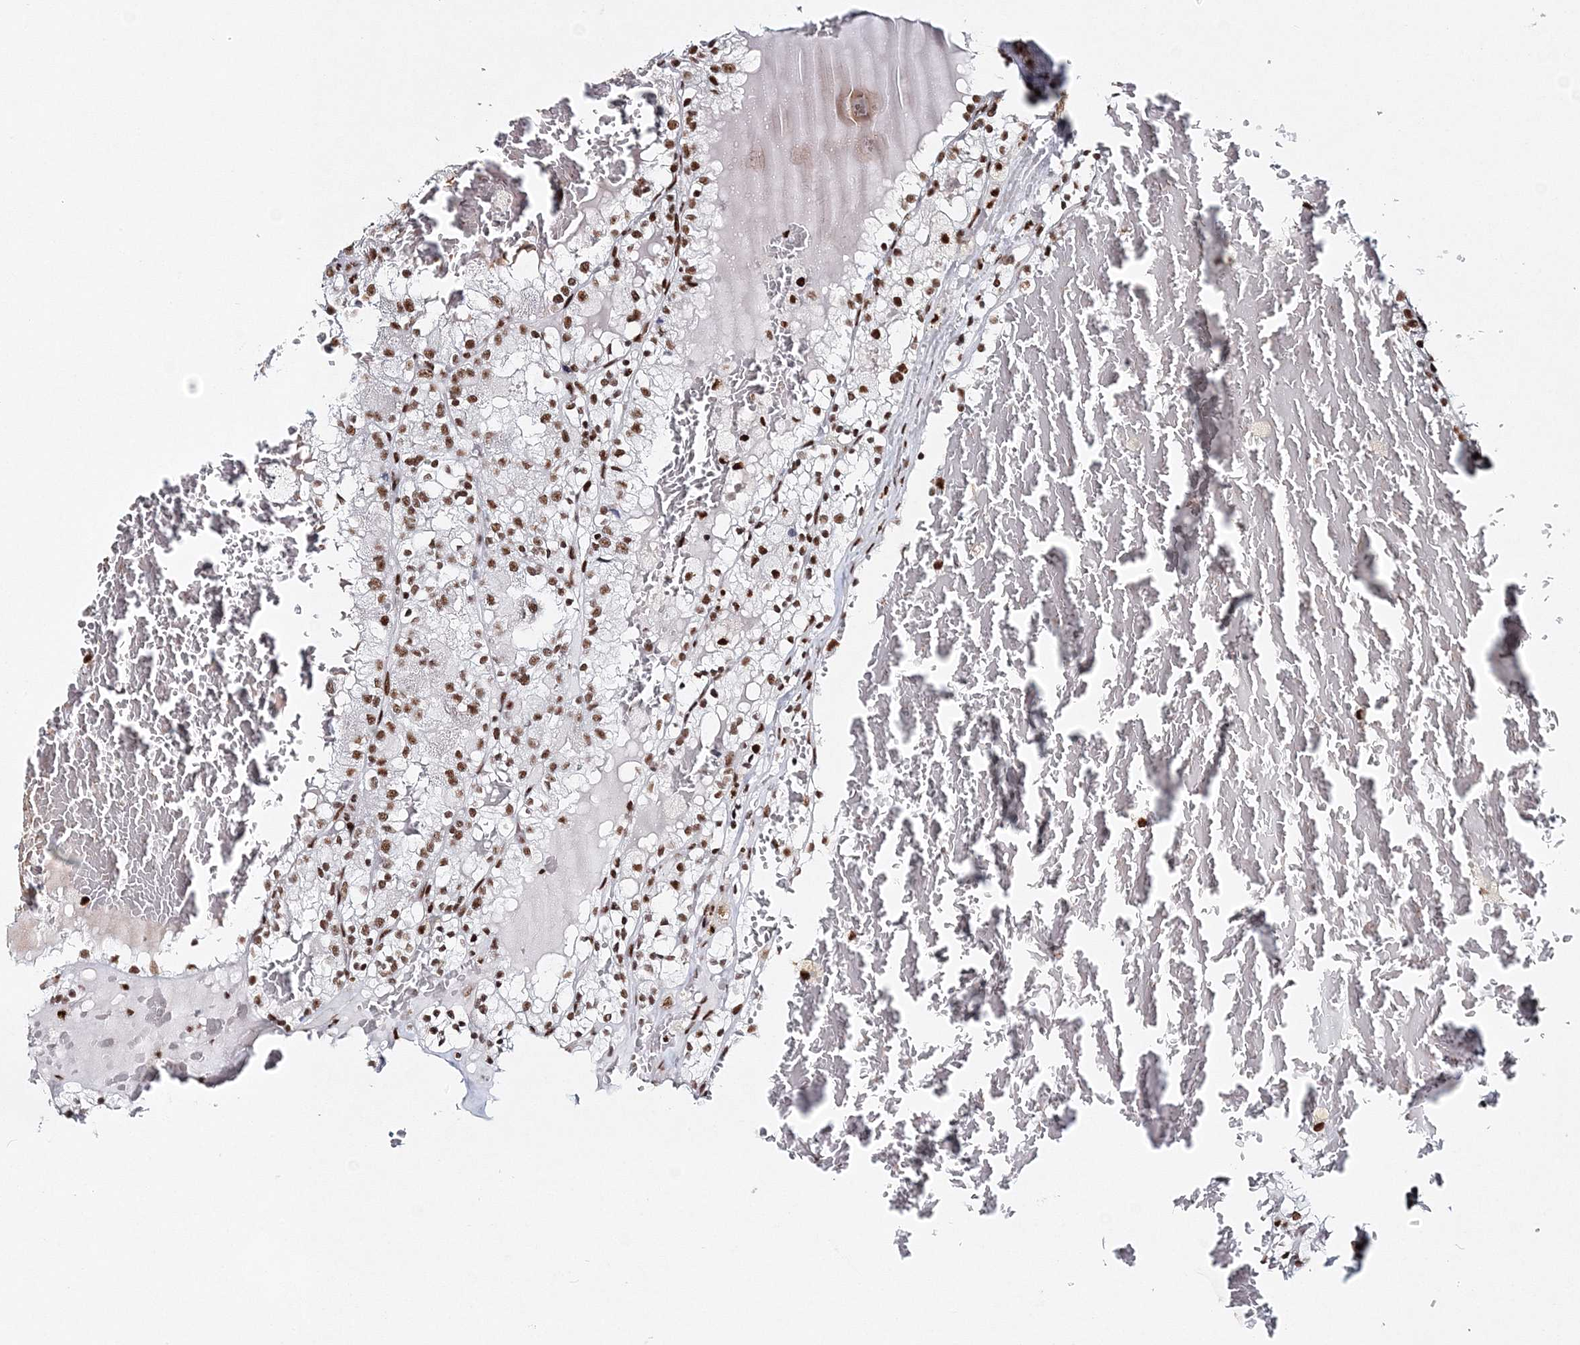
{"staining": {"intensity": "moderate", "quantity": ">75%", "location": "nuclear"}, "tissue": "renal cancer", "cell_type": "Tumor cells", "image_type": "cancer", "snomed": [{"axis": "morphology", "description": "Adenocarcinoma, NOS"}, {"axis": "topography", "description": "Kidney"}], "caption": "A brown stain shows moderate nuclear staining of a protein in renal adenocarcinoma tumor cells.", "gene": "QRICH1", "patient": {"sex": "female", "age": 56}}